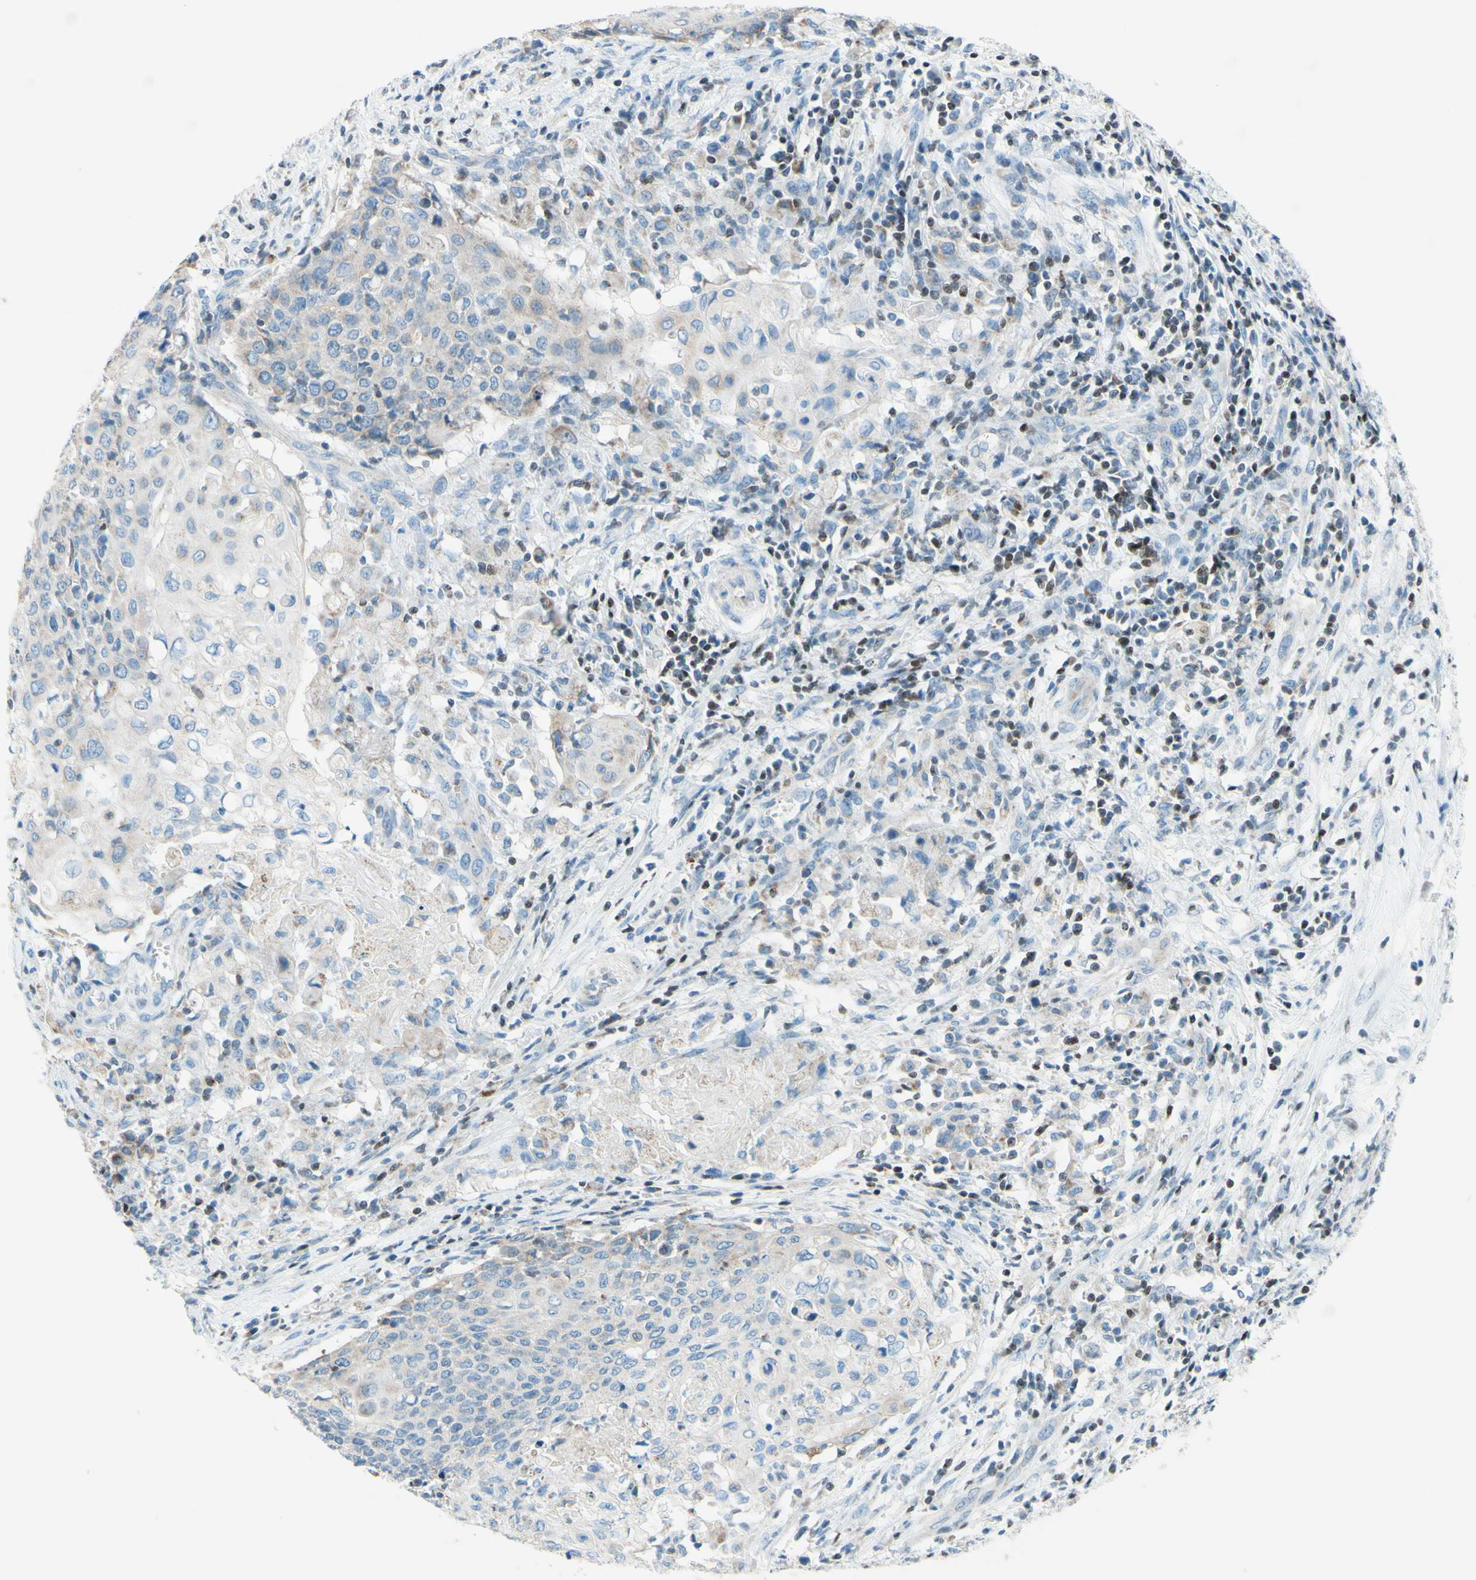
{"staining": {"intensity": "weak", "quantity": "25%-75%", "location": "cytoplasmic/membranous"}, "tissue": "cervical cancer", "cell_type": "Tumor cells", "image_type": "cancer", "snomed": [{"axis": "morphology", "description": "Squamous cell carcinoma, NOS"}, {"axis": "topography", "description": "Cervix"}], "caption": "Immunohistochemical staining of cervical cancer (squamous cell carcinoma) displays low levels of weak cytoplasmic/membranous staining in approximately 25%-75% of tumor cells.", "gene": "CBX7", "patient": {"sex": "female", "age": 39}}